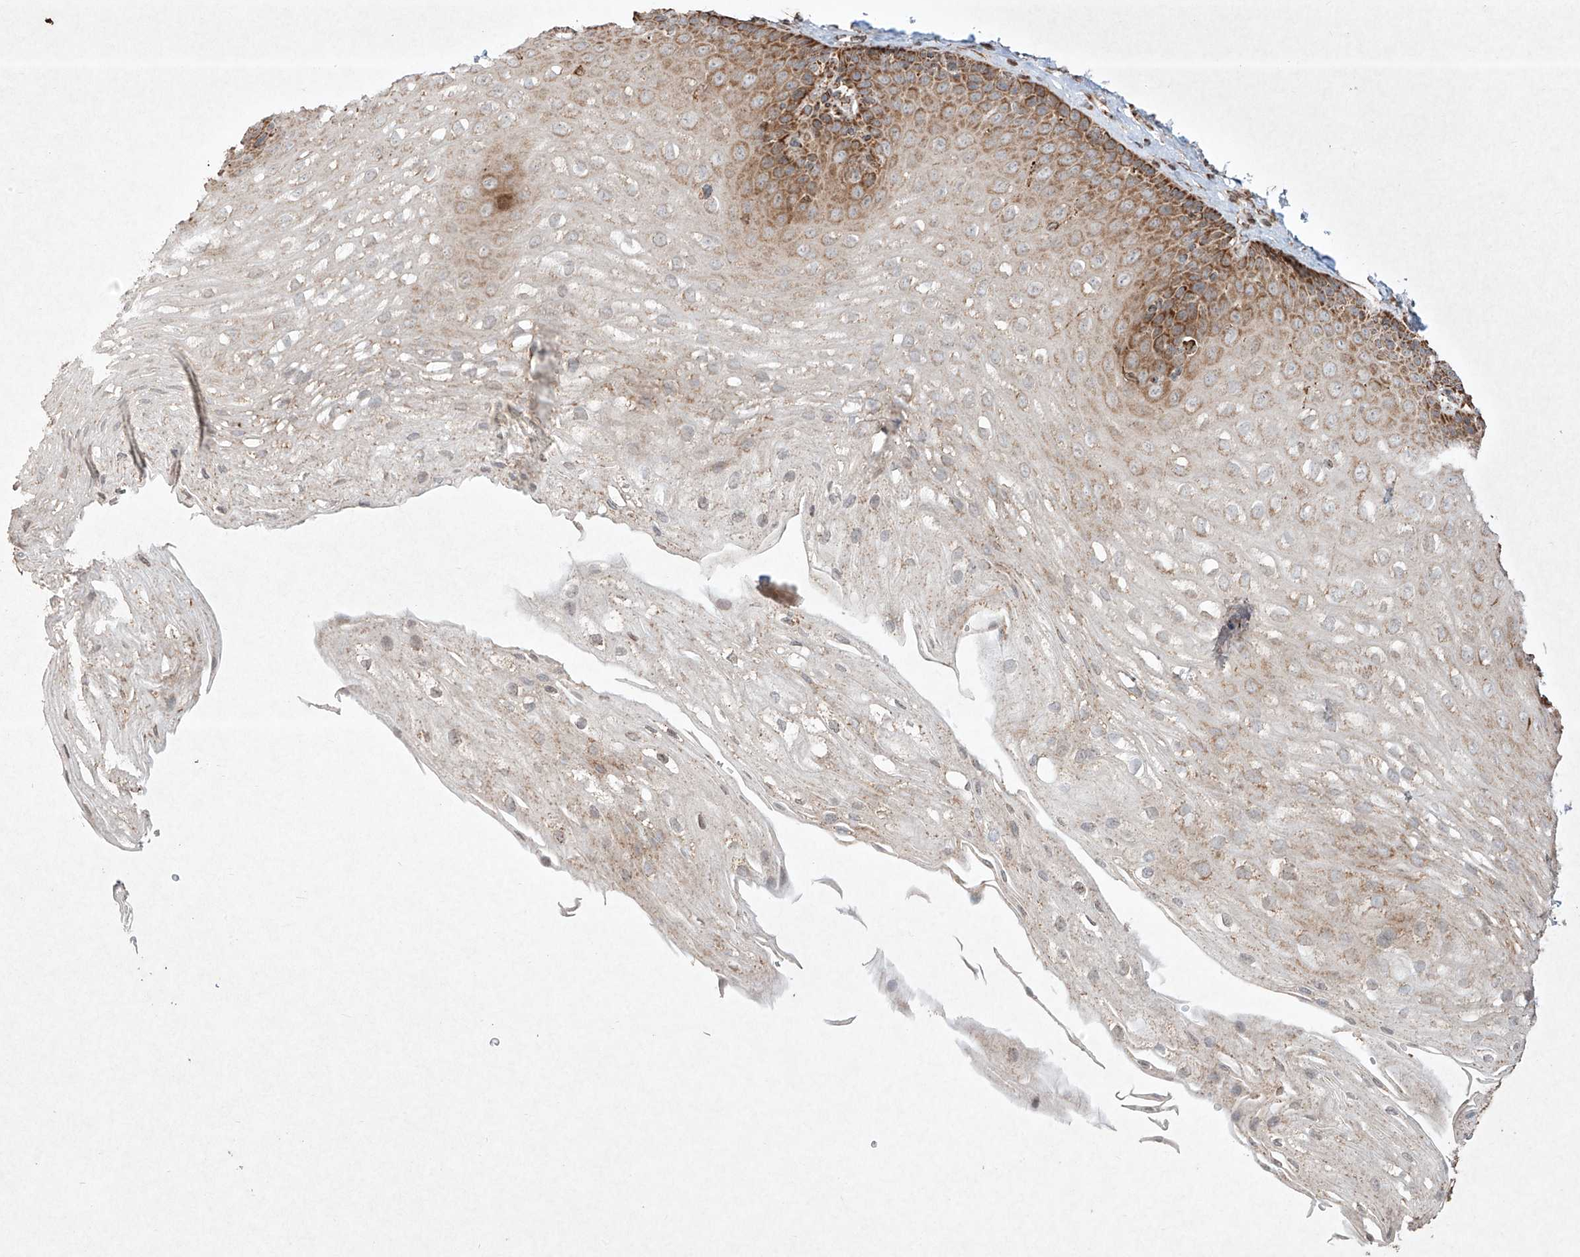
{"staining": {"intensity": "moderate", "quantity": "25%-75%", "location": "cytoplasmic/membranous"}, "tissue": "esophagus", "cell_type": "Squamous epithelial cells", "image_type": "normal", "snomed": [{"axis": "morphology", "description": "Normal tissue, NOS"}, {"axis": "topography", "description": "Esophagus"}], "caption": "Squamous epithelial cells reveal medium levels of moderate cytoplasmic/membranous positivity in approximately 25%-75% of cells in normal human esophagus.", "gene": "SEMA3B", "patient": {"sex": "female", "age": 66}}